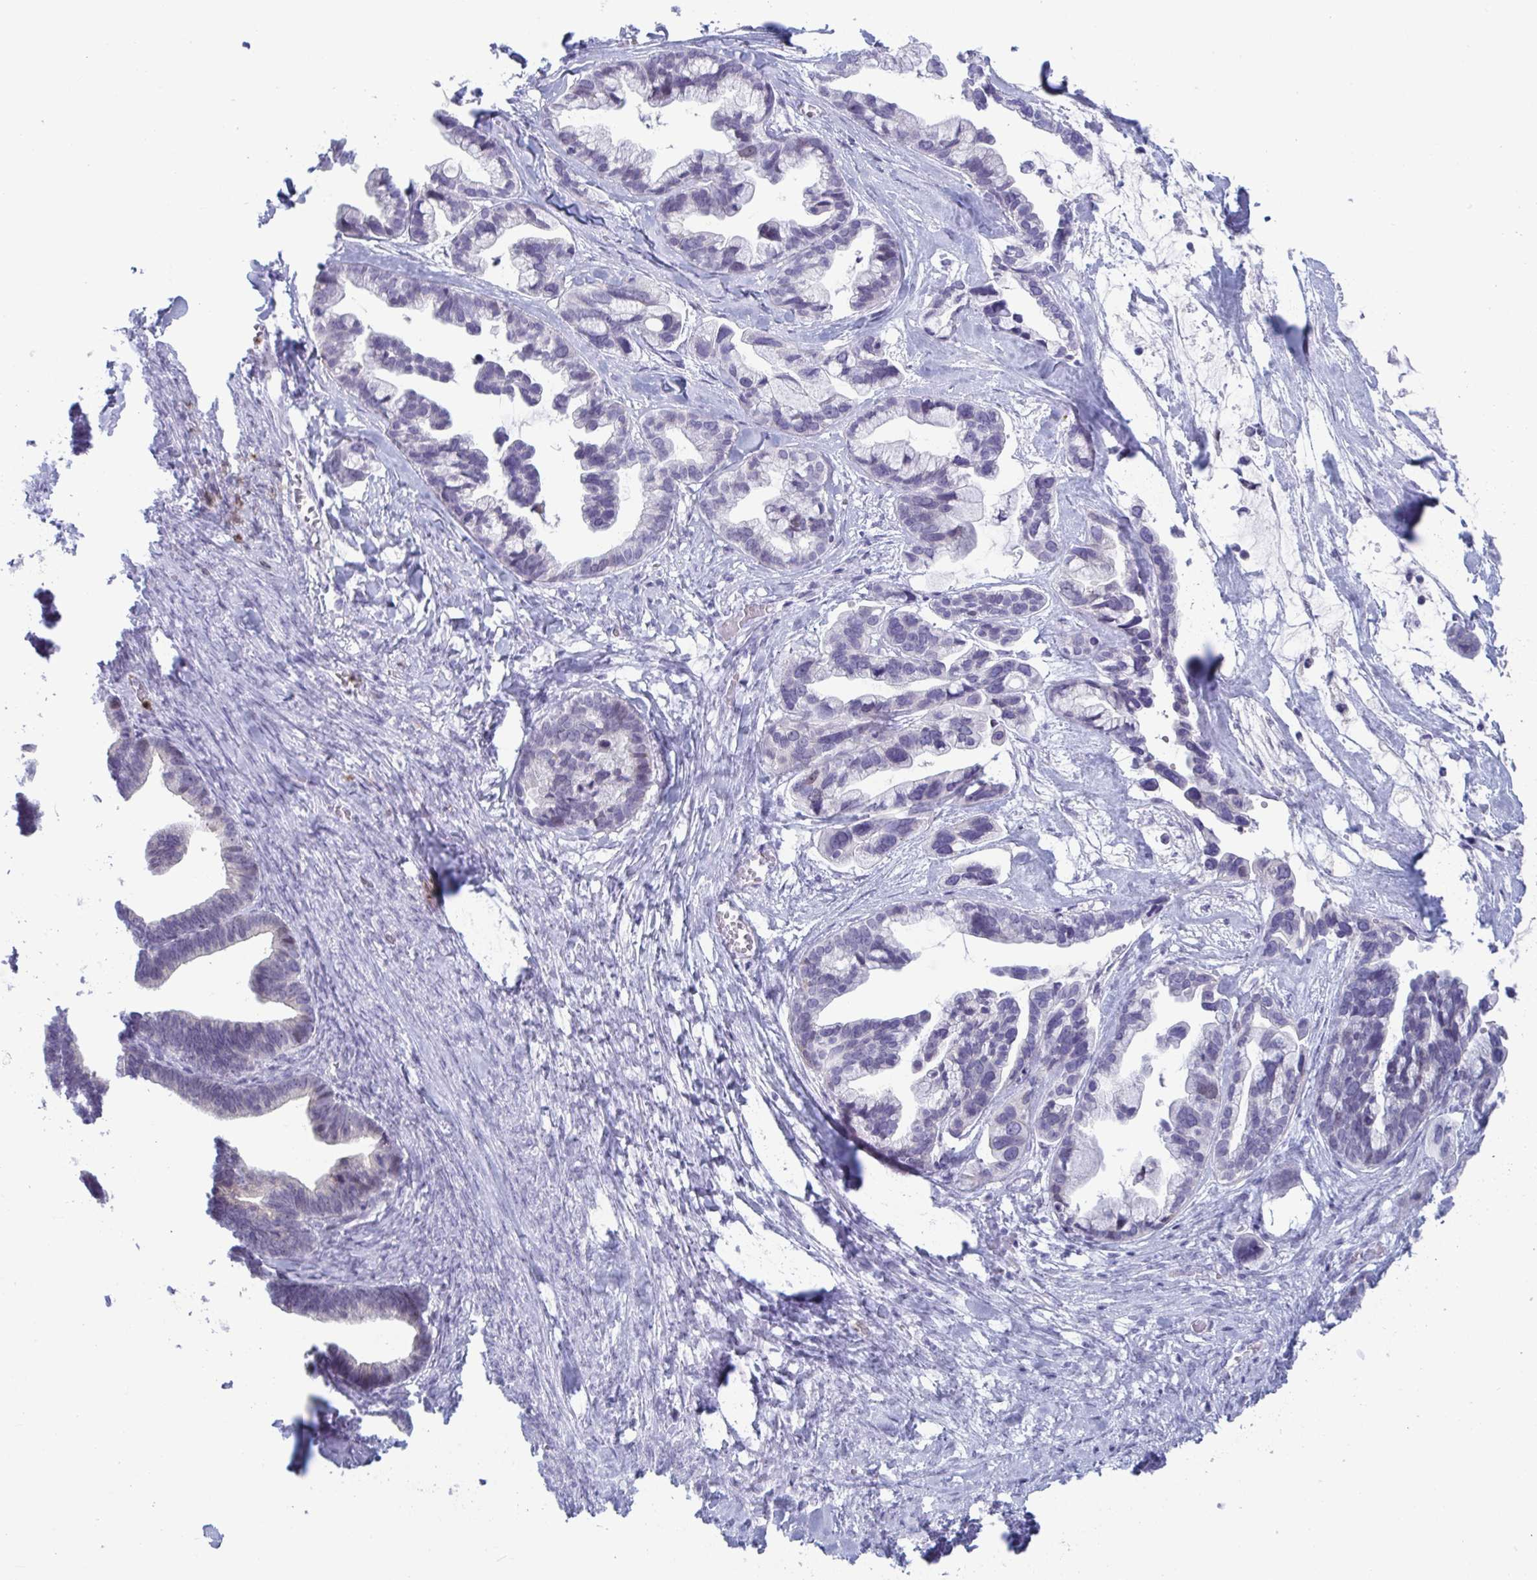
{"staining": {"intensity": "negative", "quantity": "none", "location": "none"}, "tissue": "ovarian cancer", "cell_type": "Tumor cells", "image_type": "cancer", "snomed": [{"axis": "morphology", "description": "Cystadenocarcinoma, serous, NOS"}, {"axis": "topography", "description": "Ovary"}], "caption": "The immunohistochemistry photomicrograph has no significant expression in tumor cells of serous cystadenocarcinoma (ovarian) tissue.", "gene": "CYP4F11", "patient": {"sex": "female", "age": 56}}